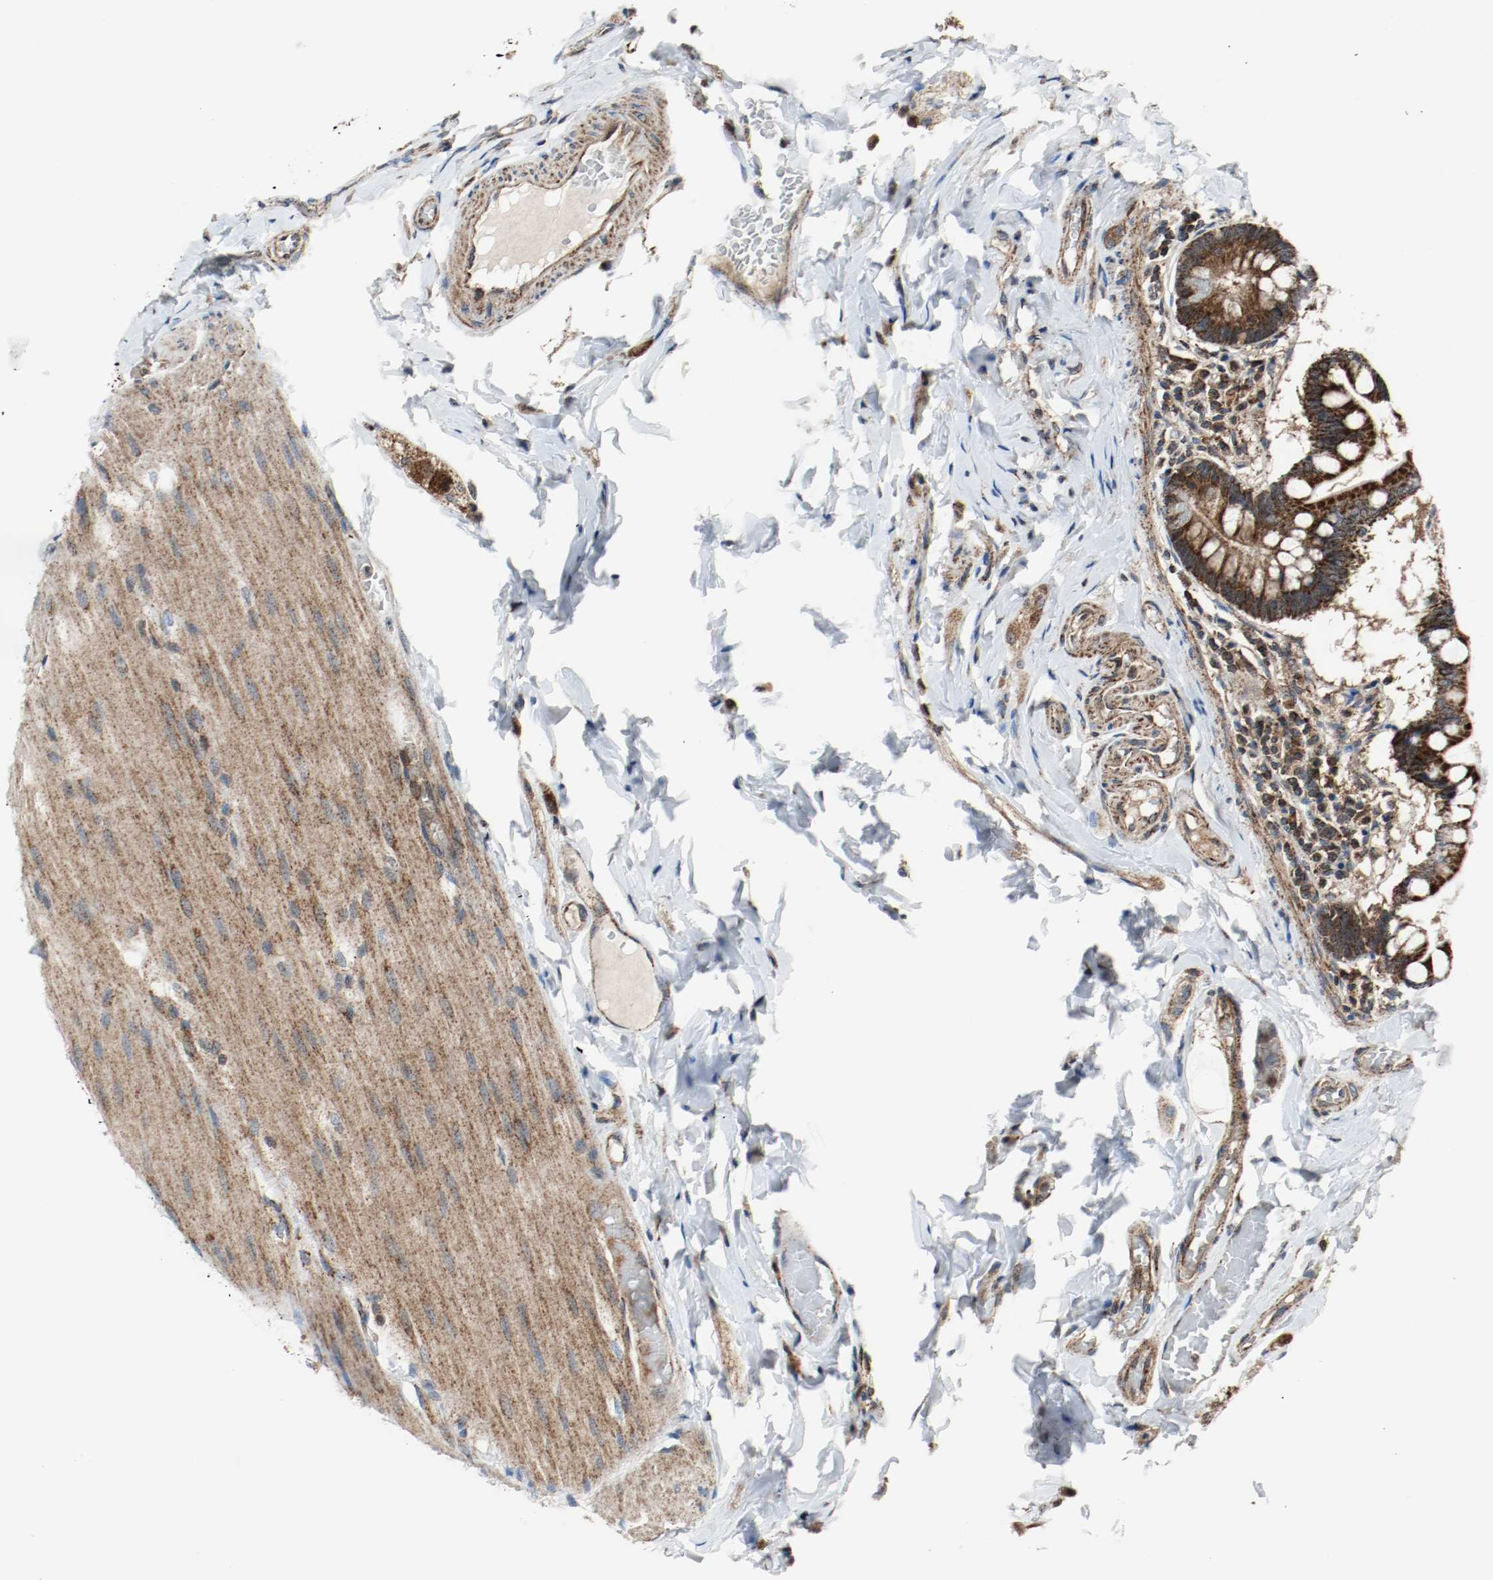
{"staining": {"intensity": "strong", "quantity": ">75%", "location": "cytoplasmic/membranous"}, "tissue": "small intestine", "cell_type": "Glandular cells", "image_type": "normal", "snomed": [{"axis": "morphology", "description": "Normal tissue, NOS"}, {"axis": "topography", "description": "Small intestine"}], "caption": "IHC (DAB) staining of unremarkable small intestine shows strong cytoplasmic/membranous protein expression in approximately >75% of glandular cells.", "gene": "TXNRD1", "patient": {"sex": "male", "age": 41}}